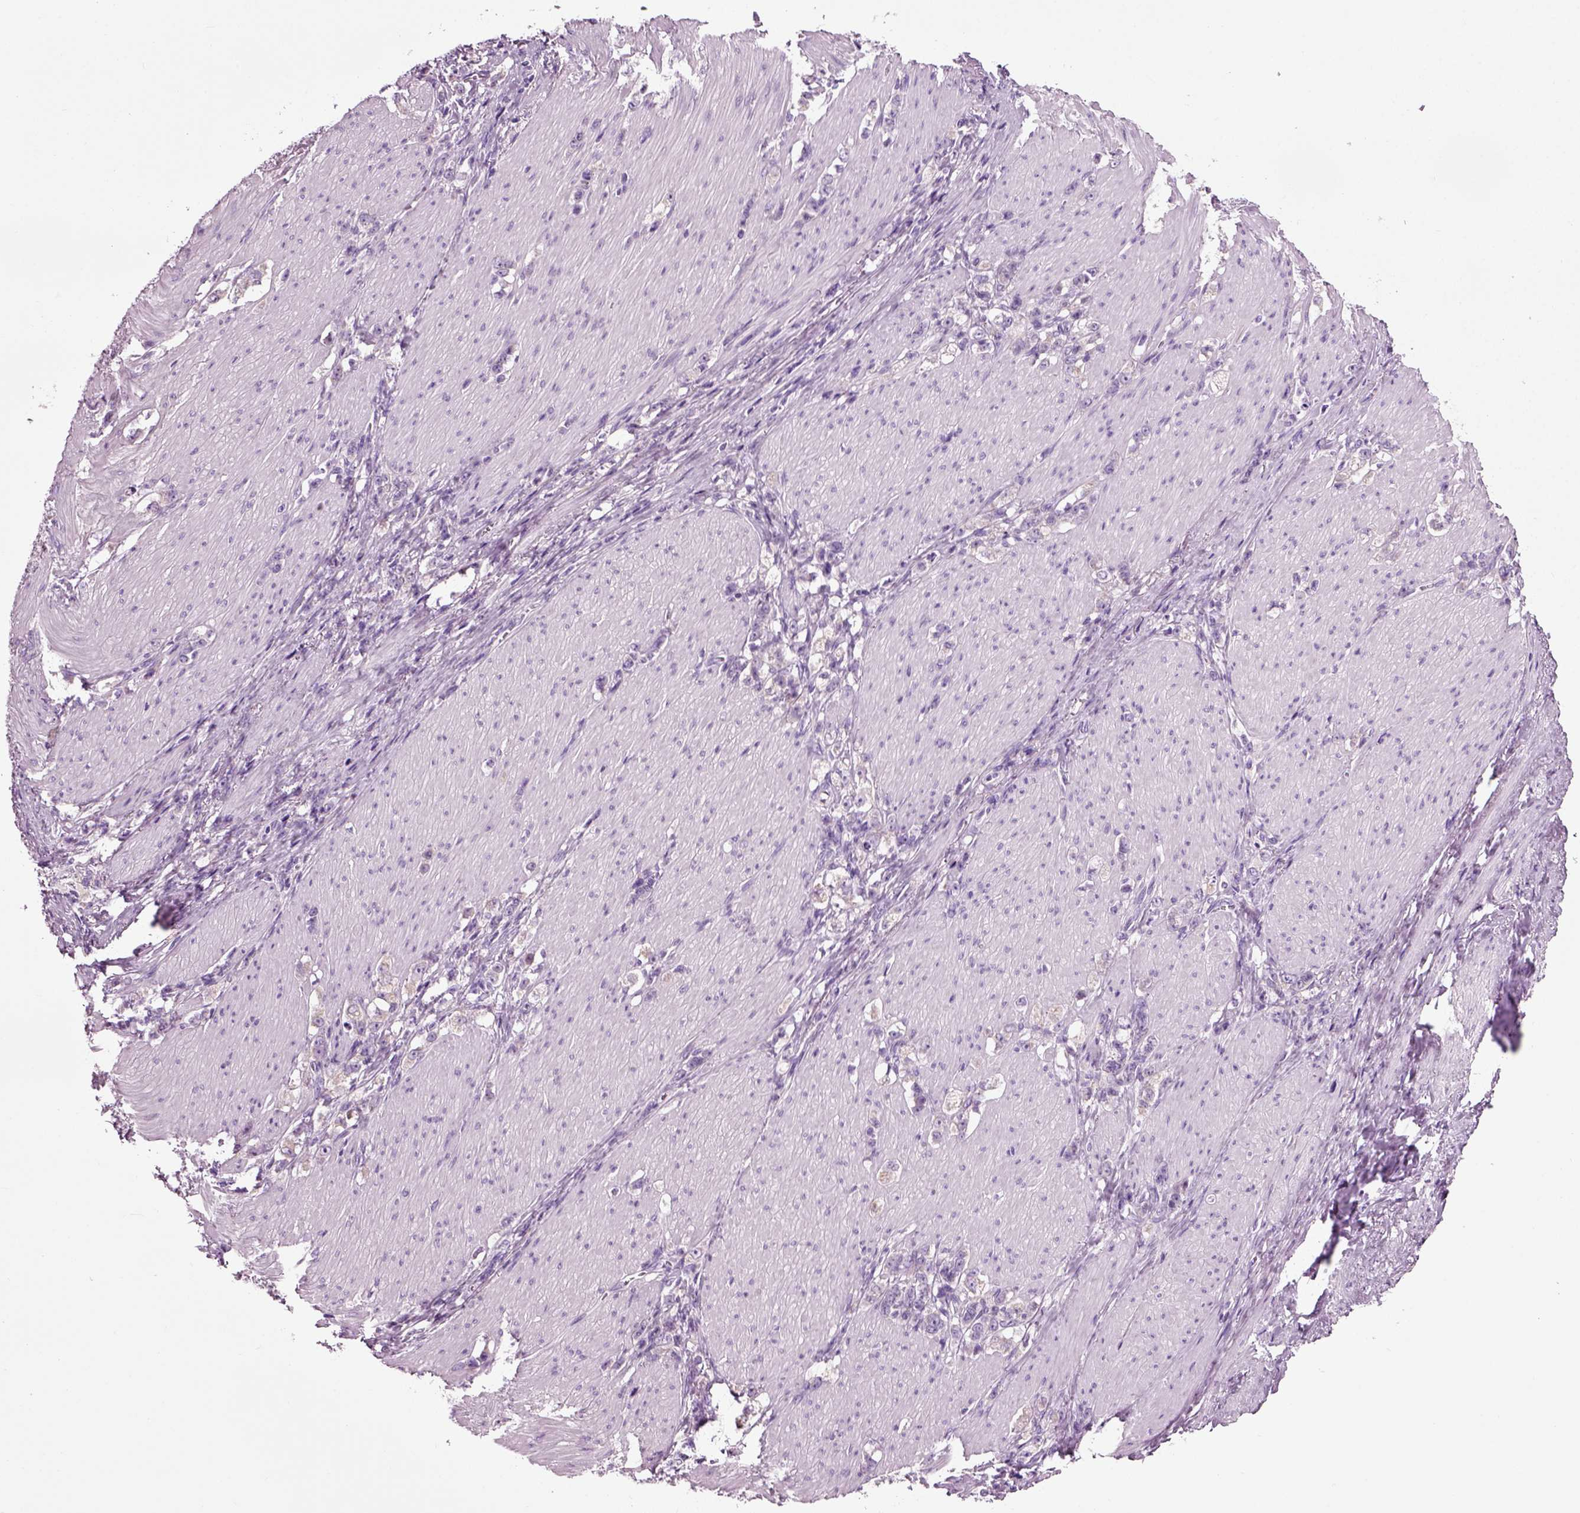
{"staining": {"intensity": "negative", "quantity": "none", "location": "none"}, "tissue": "stomach cancer", "cell_type": "Tumor cells", "image_type": "cancer", "snomed": [{"axis": "morphology", "description": "Adenocarcinoma, NOS"}, {"axis": "topography", "description": "Stomach, lower"}], "caption": "DAB immunohistochemical staining of stomach cancer displays no significant expression in tumor cells. (DAB IHC, high magnification).", "gene": "DNAH10", "patient": {"sex": "male", "age": 88}}